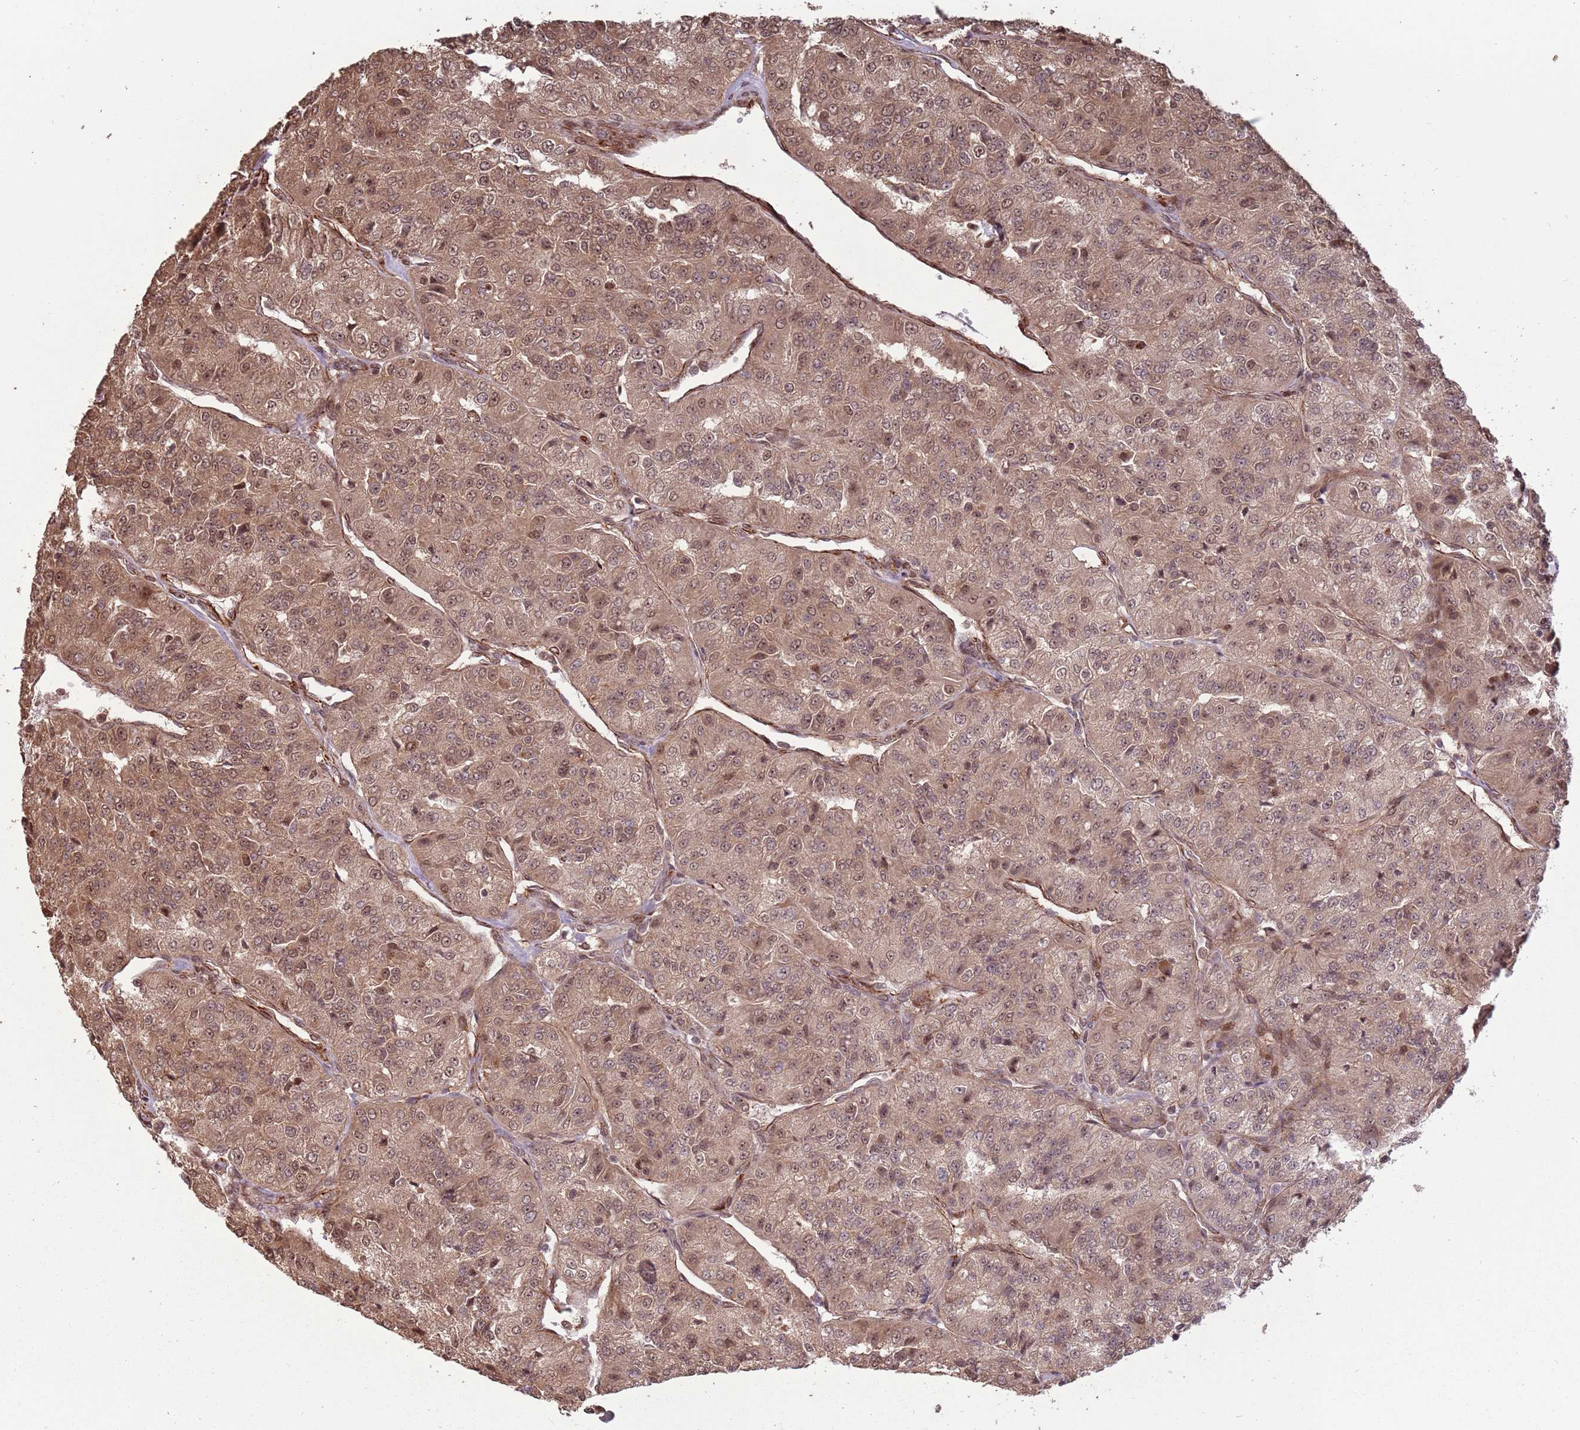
{"staining": {"intensity": "moderate", "quantity": ">75%", "location": "cytoplasmic/membranous,nuclear"}, "tissue": "renal cancer", "cell_type": "Tumor cells", "image_type": "cancer", "snomed": [{"axis": "morphology", "description": "Adenocarcinoma, NOS"}, {"axis": "topography", "description": "Kidney"}], "caption": "There is medium levels of moderate cytoplasmic/membranous and nuclear staining in tumor cells of adenocarcinoma (renal), as demonstrated by immunohistochemical staining (brown color).", "gene": "ADAMTS3", "patient": {"sex": "female", "age": 63}}